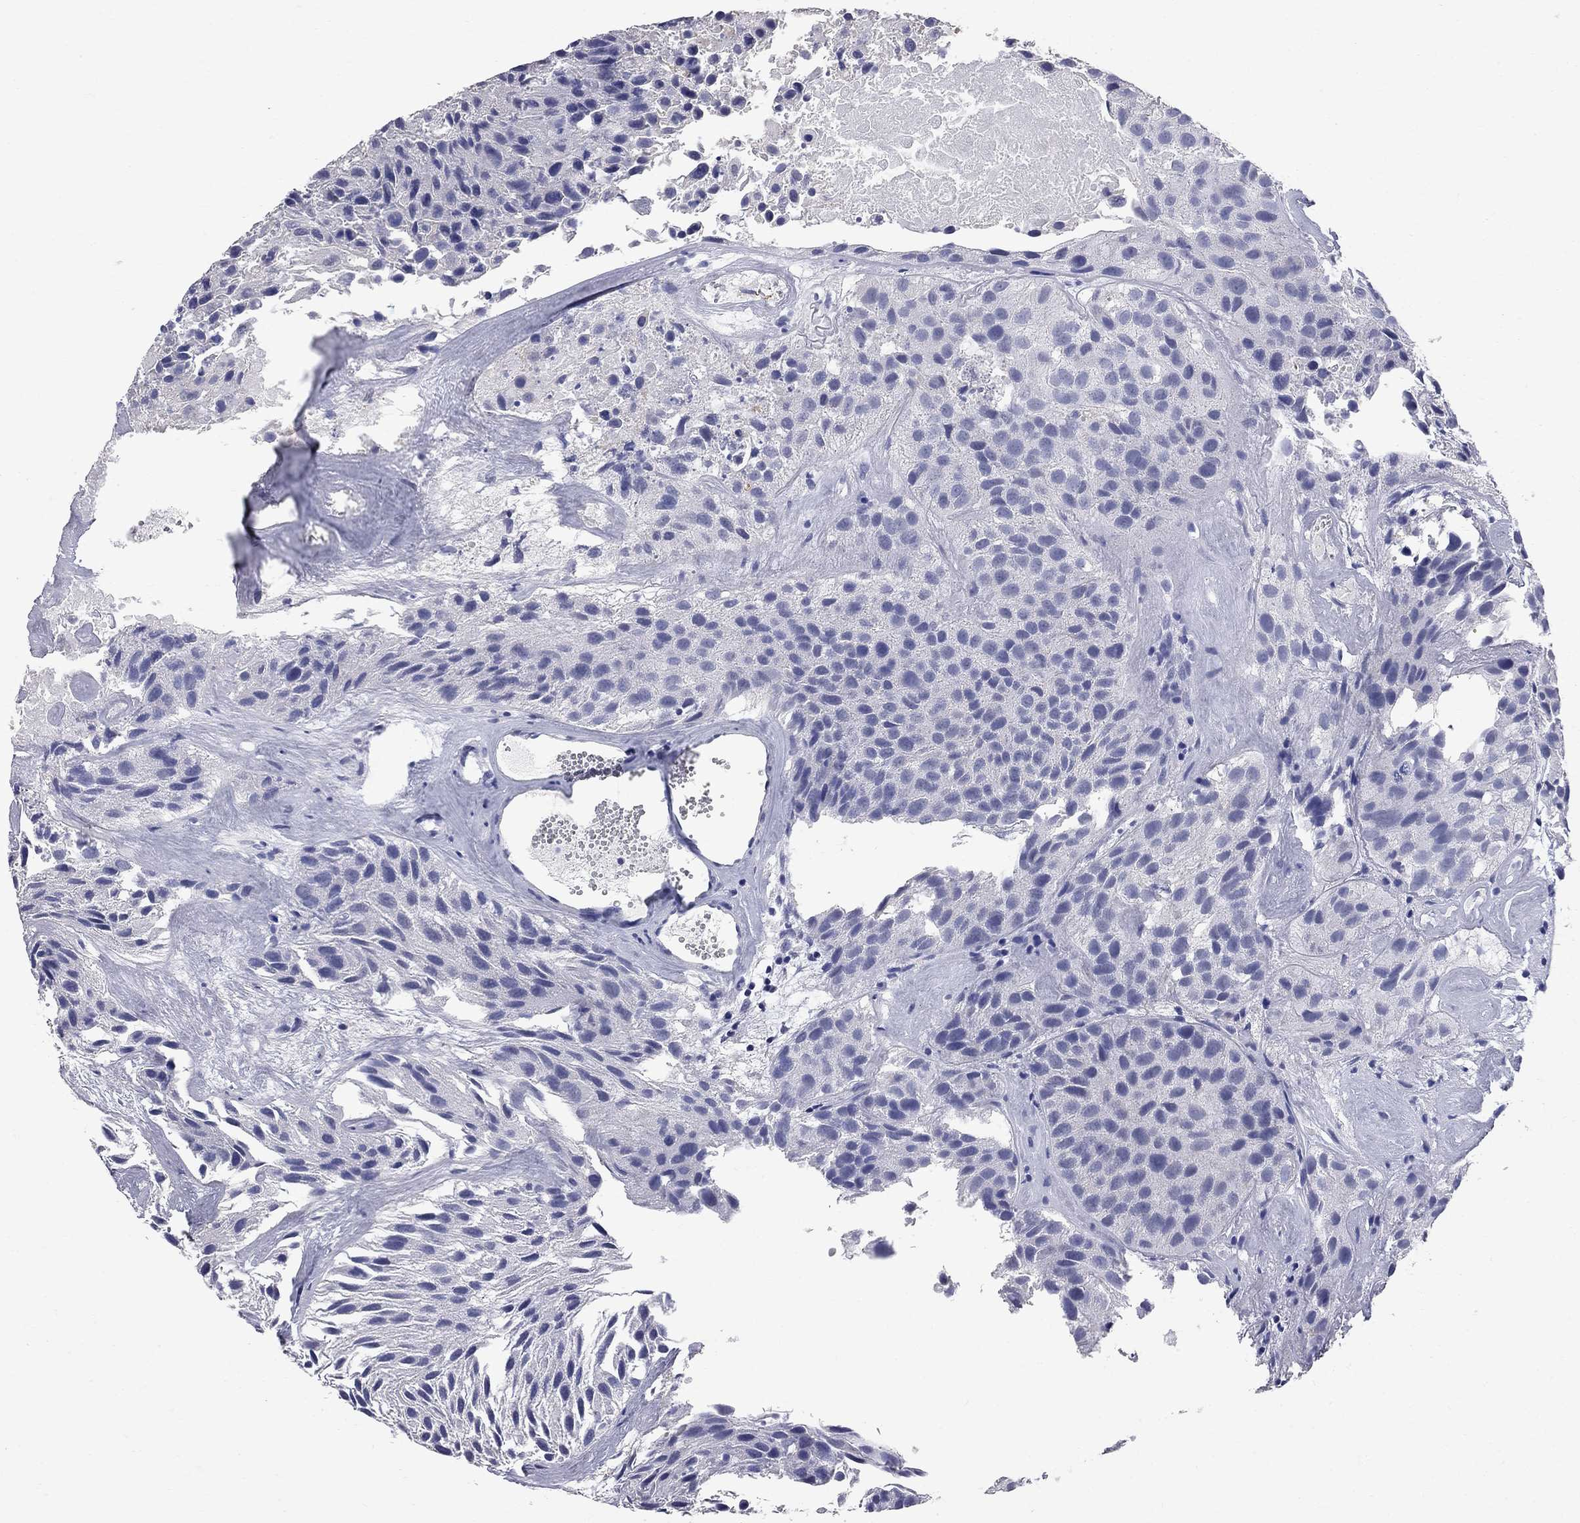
{"staining": {"intensity": "negative", "quantity": "none", "location": "none"}, "tissue": "urothelial cancer", "cell_type": "Tumor cells", "image_type": "cancer", "snomed": [{"axis": "morphology", "description": "Urothelial carcinoma, Low grade"}, {"axis": "topography", "description": "Urinary bladder"}], "caption": "This is an IHC histopathology image of urothelial cancer. There is no positivity in tumor cells.", "gene": "FAM221B", "patient": {"sex": "female", "age": 87}}